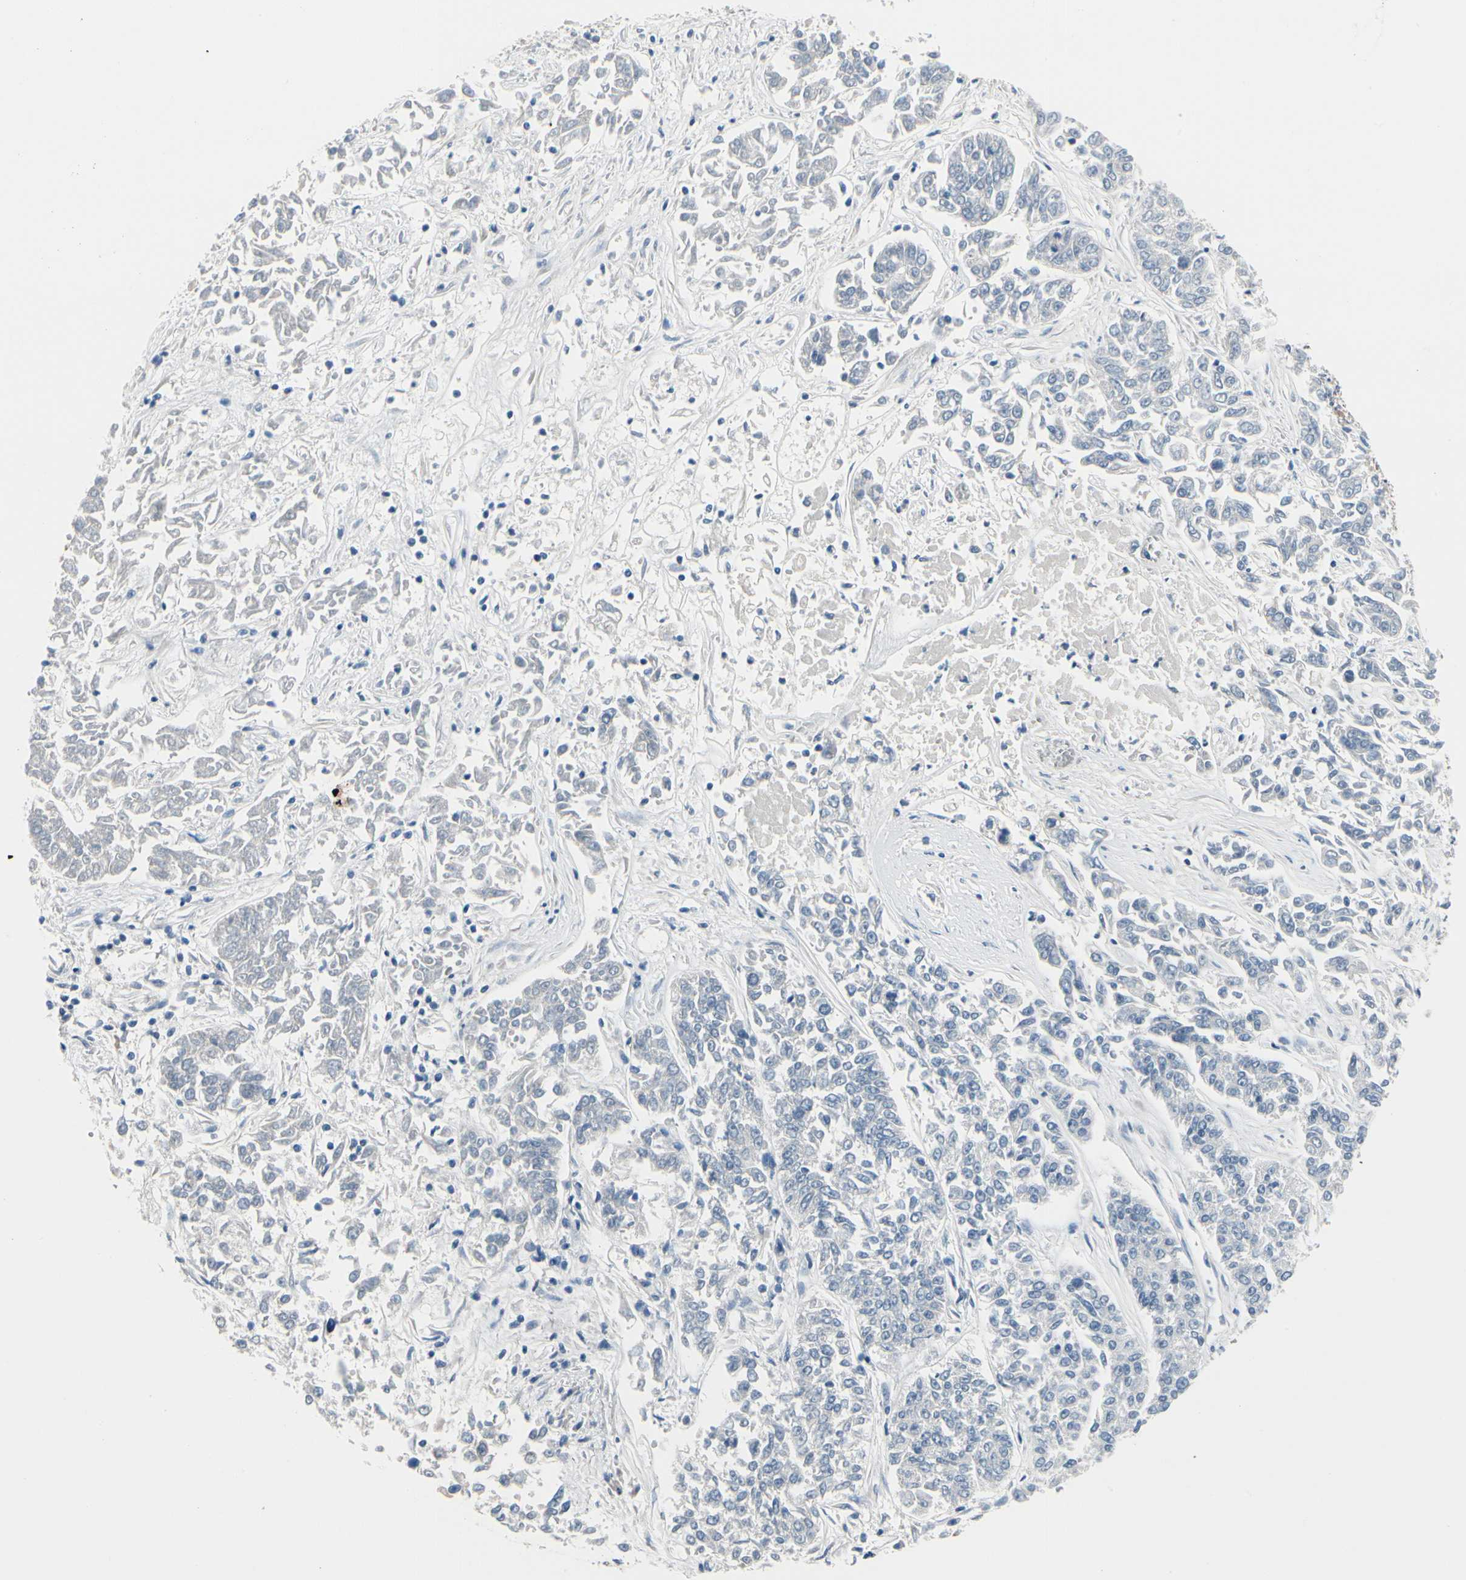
{"staining": {"intensity": "negative", "quantity": "none", "location": "none"}, "tissue": "lung cancer", "cell_type": "Tumor cells", "image_type": "cancer", "snomed": [{"axis": "morphology", "description": "Adenocarcinoma, NOS"}, {"axis": "topography", "description": "Lung"}], "caption": "Tumor cells are negative for brown protein staining in lung cancer. (DAB (3,3'-diaminobenzidine) IHC visualized using brightfield microscopy, high magnification).", "gene": "PGR", "patient": {"sex": "male", "age": 84}}